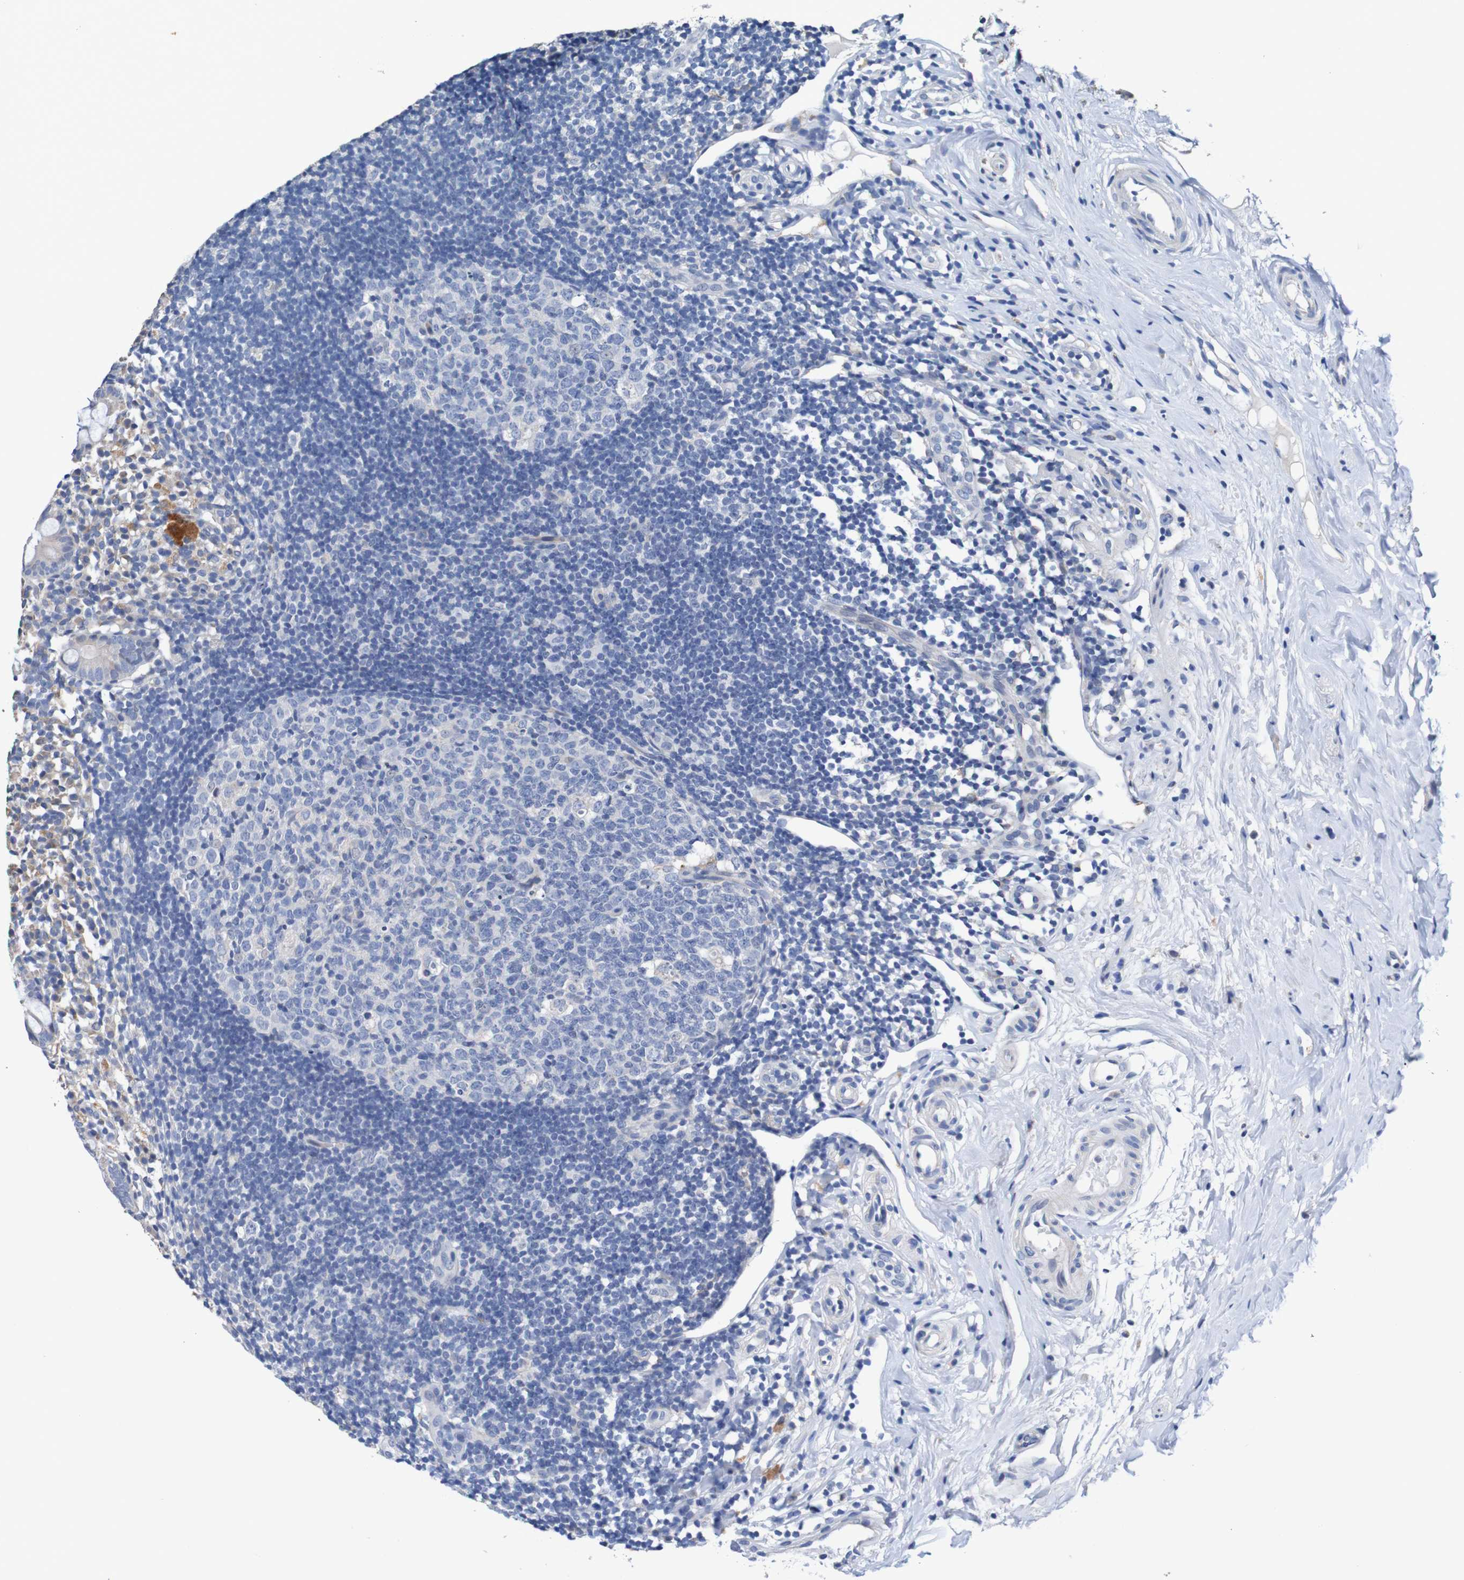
{"staining": {"intensity": "weak", "quantity": "25%-75%", "location": "cytoplasmic/membranous"}, "tissue": "appendix", "cell_type": "Glandular cells", "image_type": "normal", "snomed": [{"axis": "morphology", "description": "Normal tissue, NOS"}, {"axis": "topography", "description": "Appendix"}], "caption": "Brown immunohistochemical staining in normal appendix exhibits weak cytoplasmic/membranous staining in approximately 25%-75% of glandular cells.", "gene": "FIBP", "patient": {"sex": "female", "age": 20}}